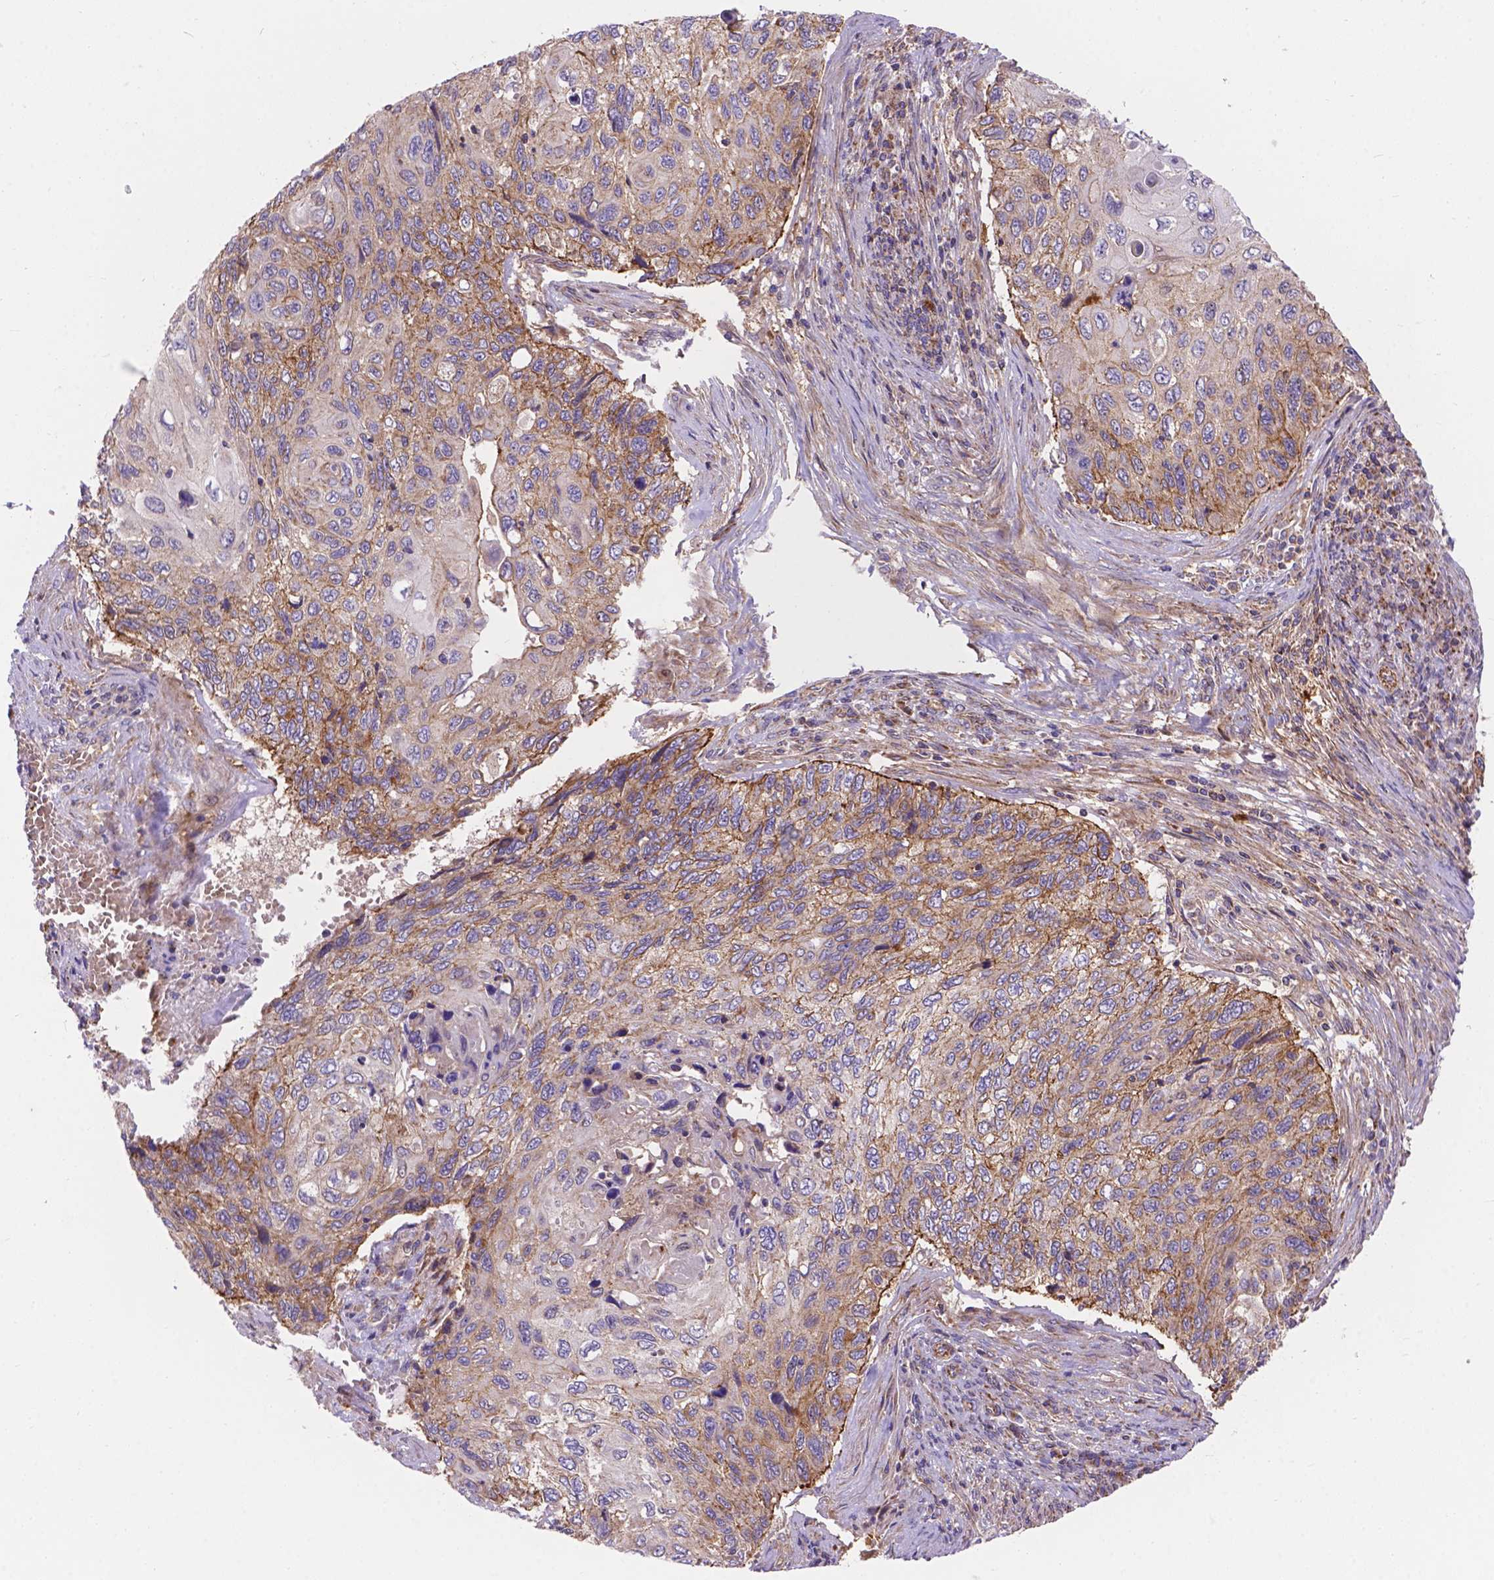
{"staining": {"intensity": "moderate", "quantity": "25%-75%", "location": "cytoplasmic/membranous"}, "tissue": "cervical cancer", "cell_type": "Tumor cells", "image_type": "cancer", "snomed": [{"axis": "morphology", "description": "Squamous cell carcinoma, NOS"}, {"axis": "topography", "description": "Cervix"}], "caption": "A medium amount of moderate cytoplasmic/membranous staining is present in about 25%-75% of tumor cells in squamous cell carcinoma (cervical) tissue.", "gene": "AK3", "patient": {"sex": "female", "age": 70}}